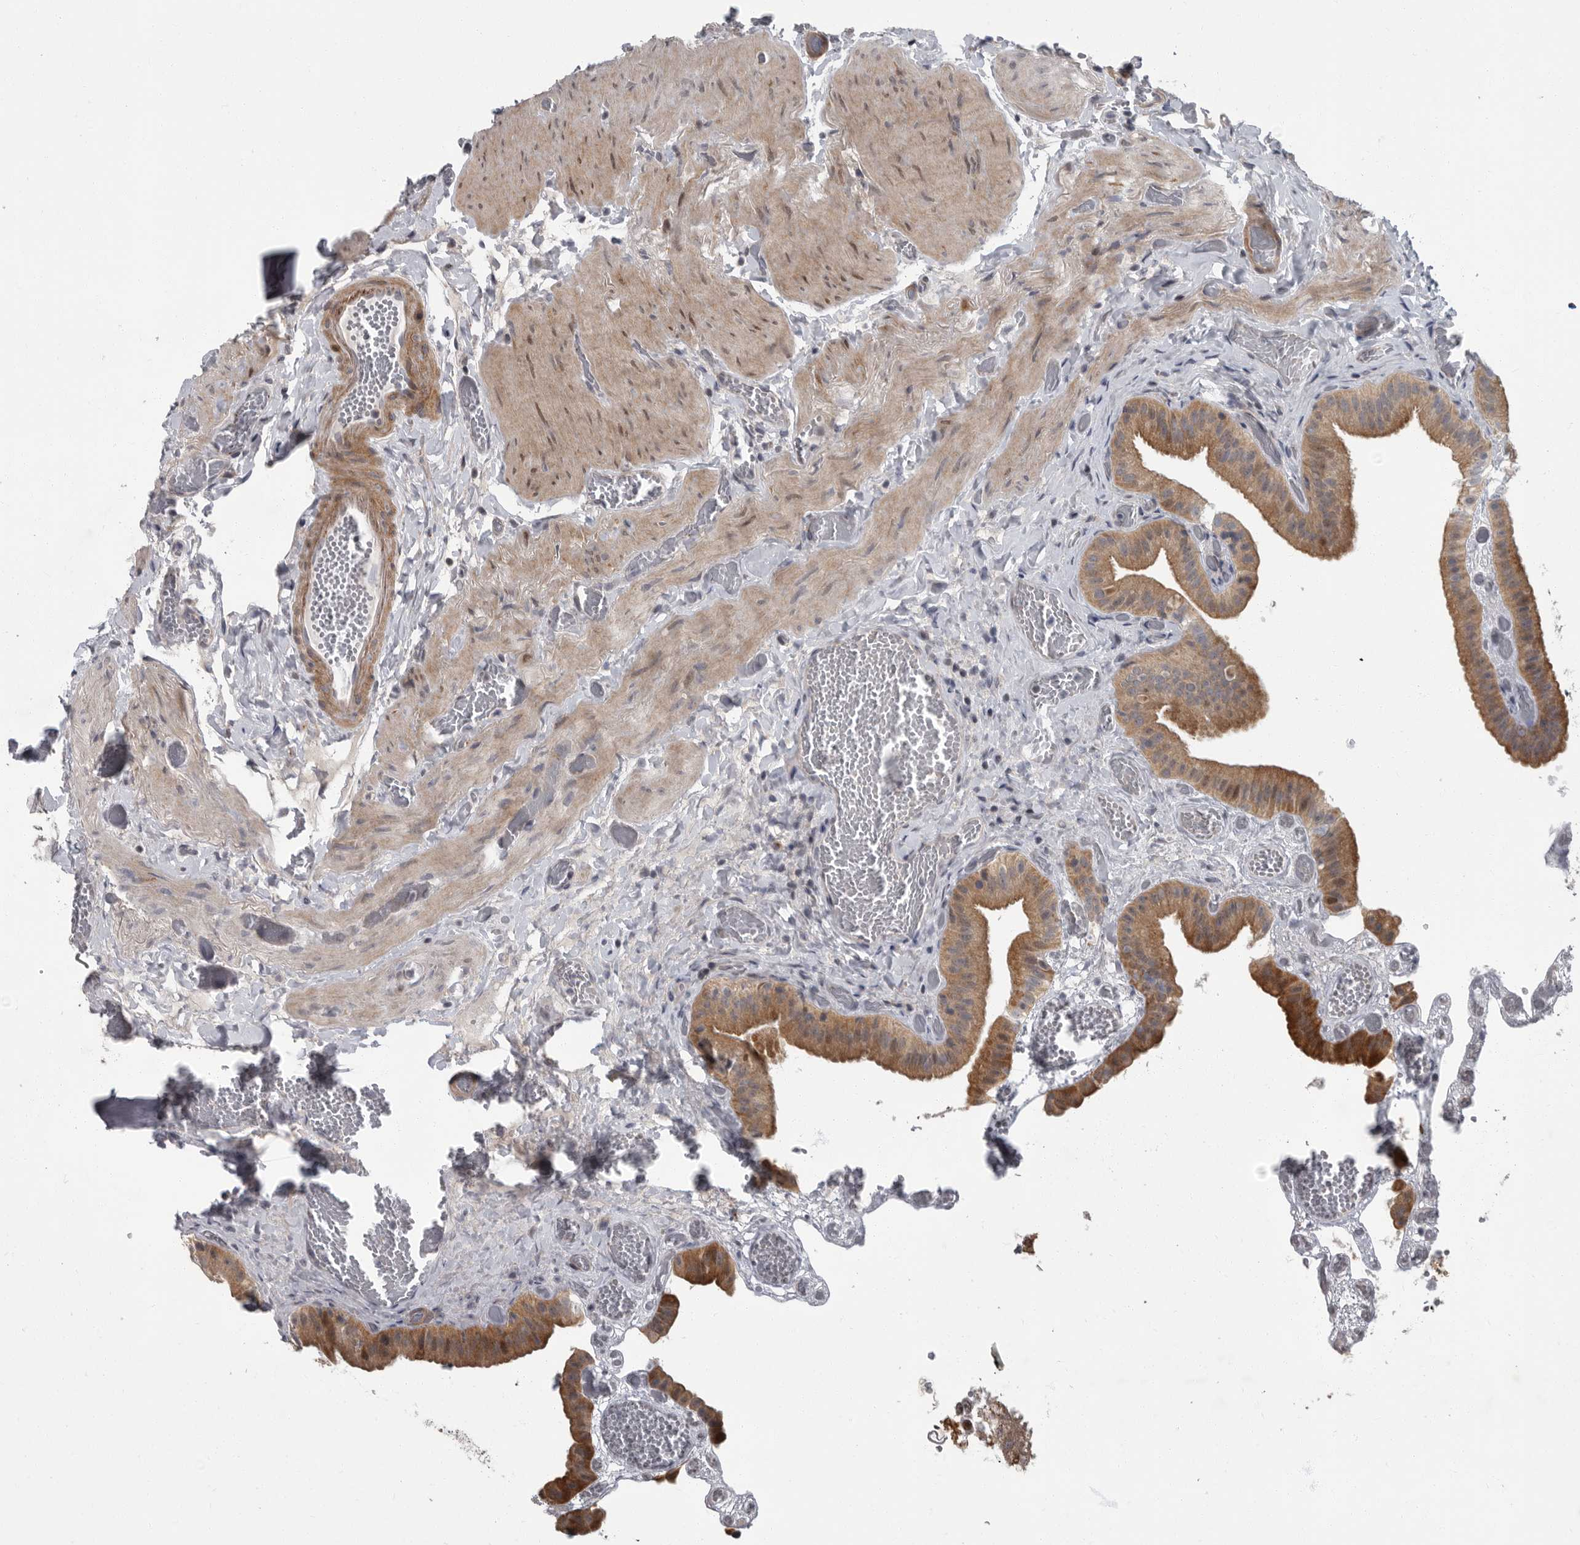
{"staining": {"intensity": "moderate", "quantity": ">75%", "location": "cytoplasmic/membranous"}, "tissue": "gallbladder", "cell_type": "Glandular cells", "image_type": "normal", "snomed": [{"axis": "morphology", "description": "Normal tissue, NOS"}, {"axis": "topography", "description": "Gallbladder"}], "caption": "Immunohistochemistry (IHC) photomicrograph of normal gallbladder: human gallbladder stained using immunohistochemistry shows medium levels of moderate protein expression localized specifically in the cytoplasmic/membranous of glandular cells, appearing as a cytoplasmic/membranous brown color.", "gene": "PDE7A", "patient": {"sex": "female", "age": 64}}